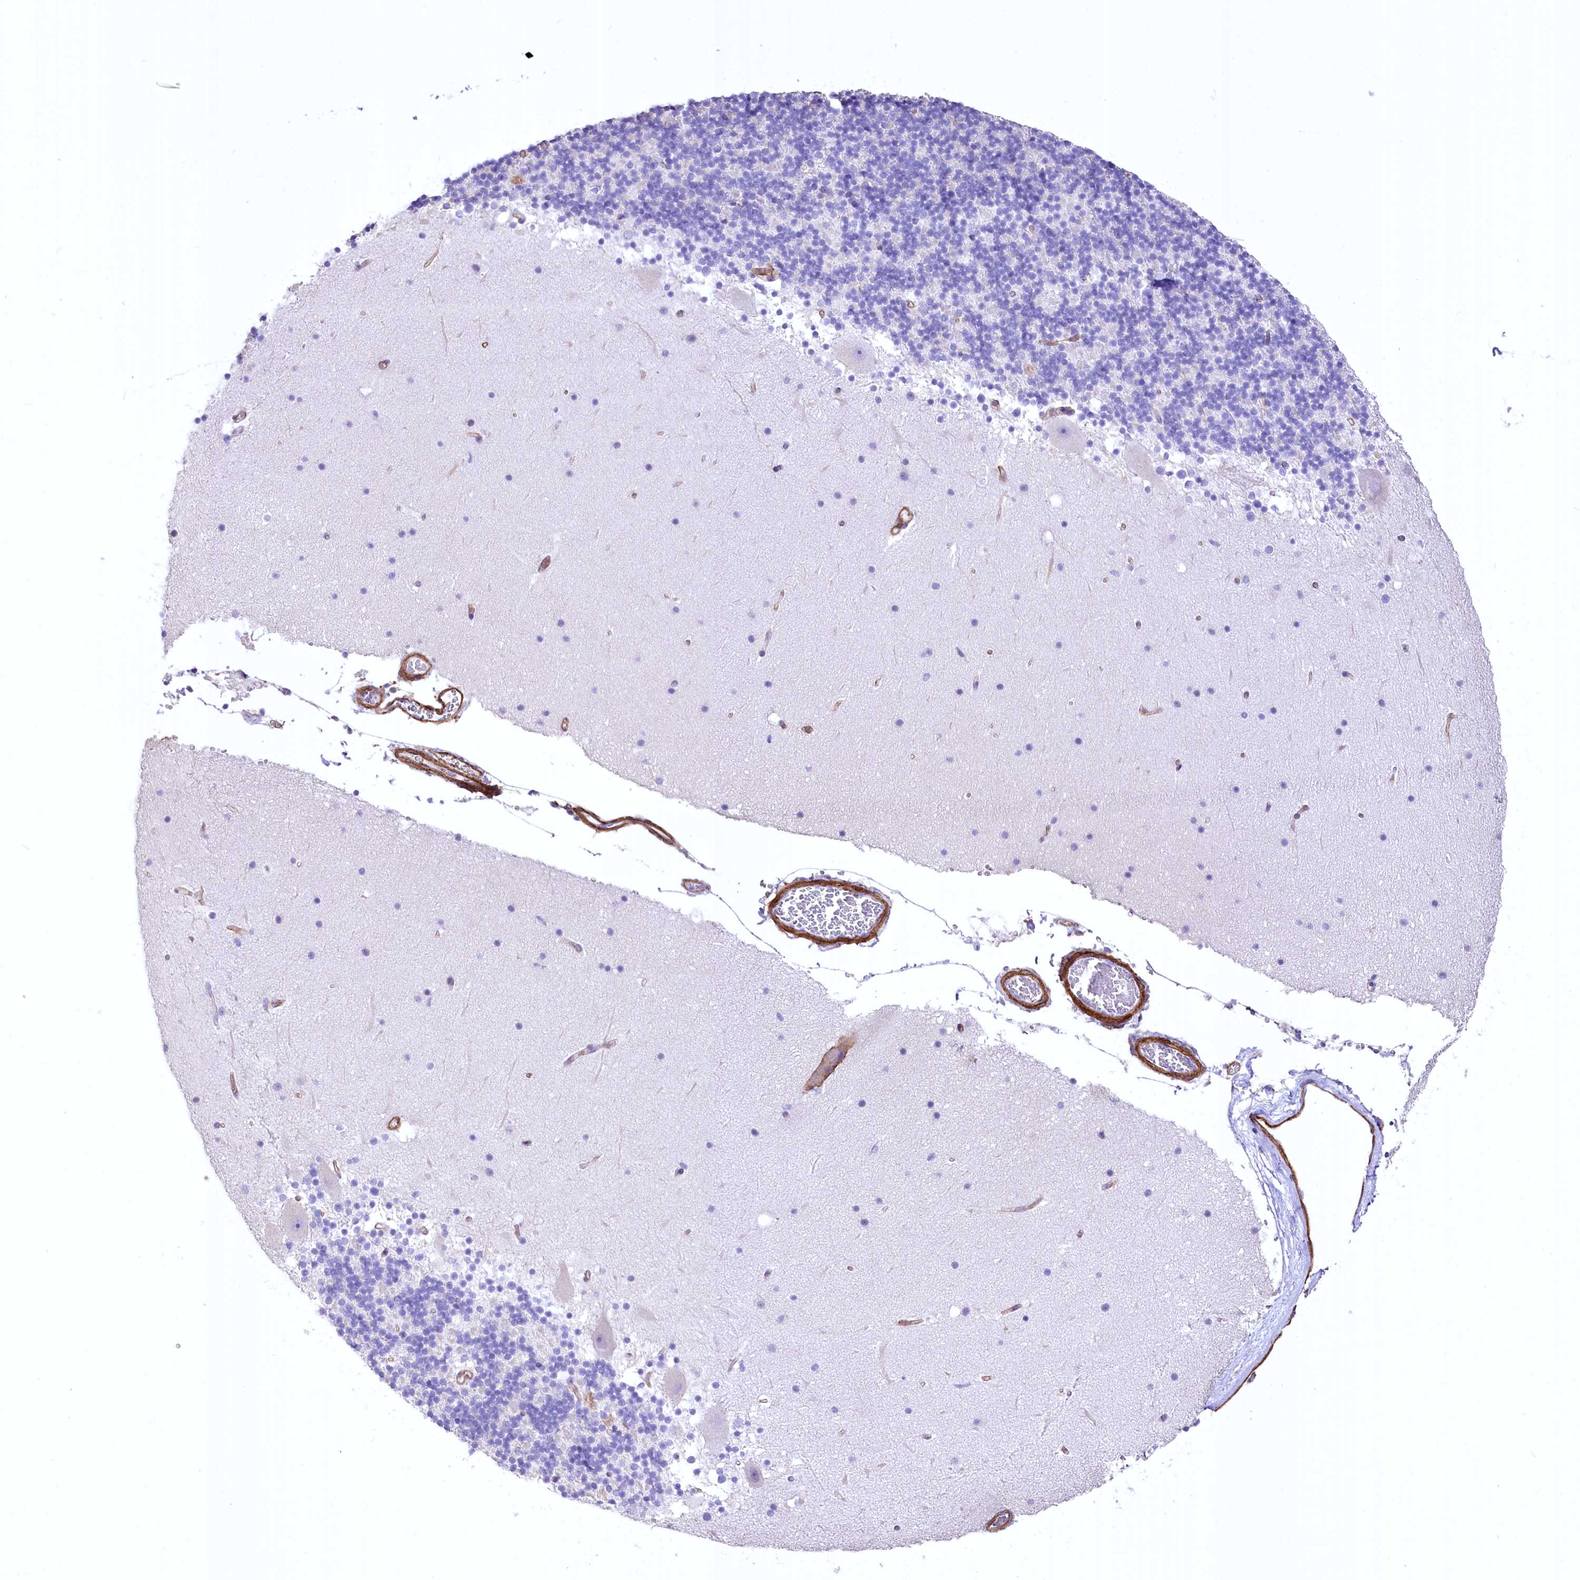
{"staining": {"intensity": "negative", "quantity": "none", "location": "none"}, "tissue": "cerebellum", "cell_type": "Cells in granular layer", "image_type": "normal", "snomed": [{"axis": "morphology", "description": "Normal tissue, NOS"}, {"axis": "topography", "description": "Cerebellum"}], "caption": "The image demonstrates no significant staining in cells in granular layer of cerebellum.", "gene": "SYNPO2", "patient": {"sex": "male", "age": 57}}